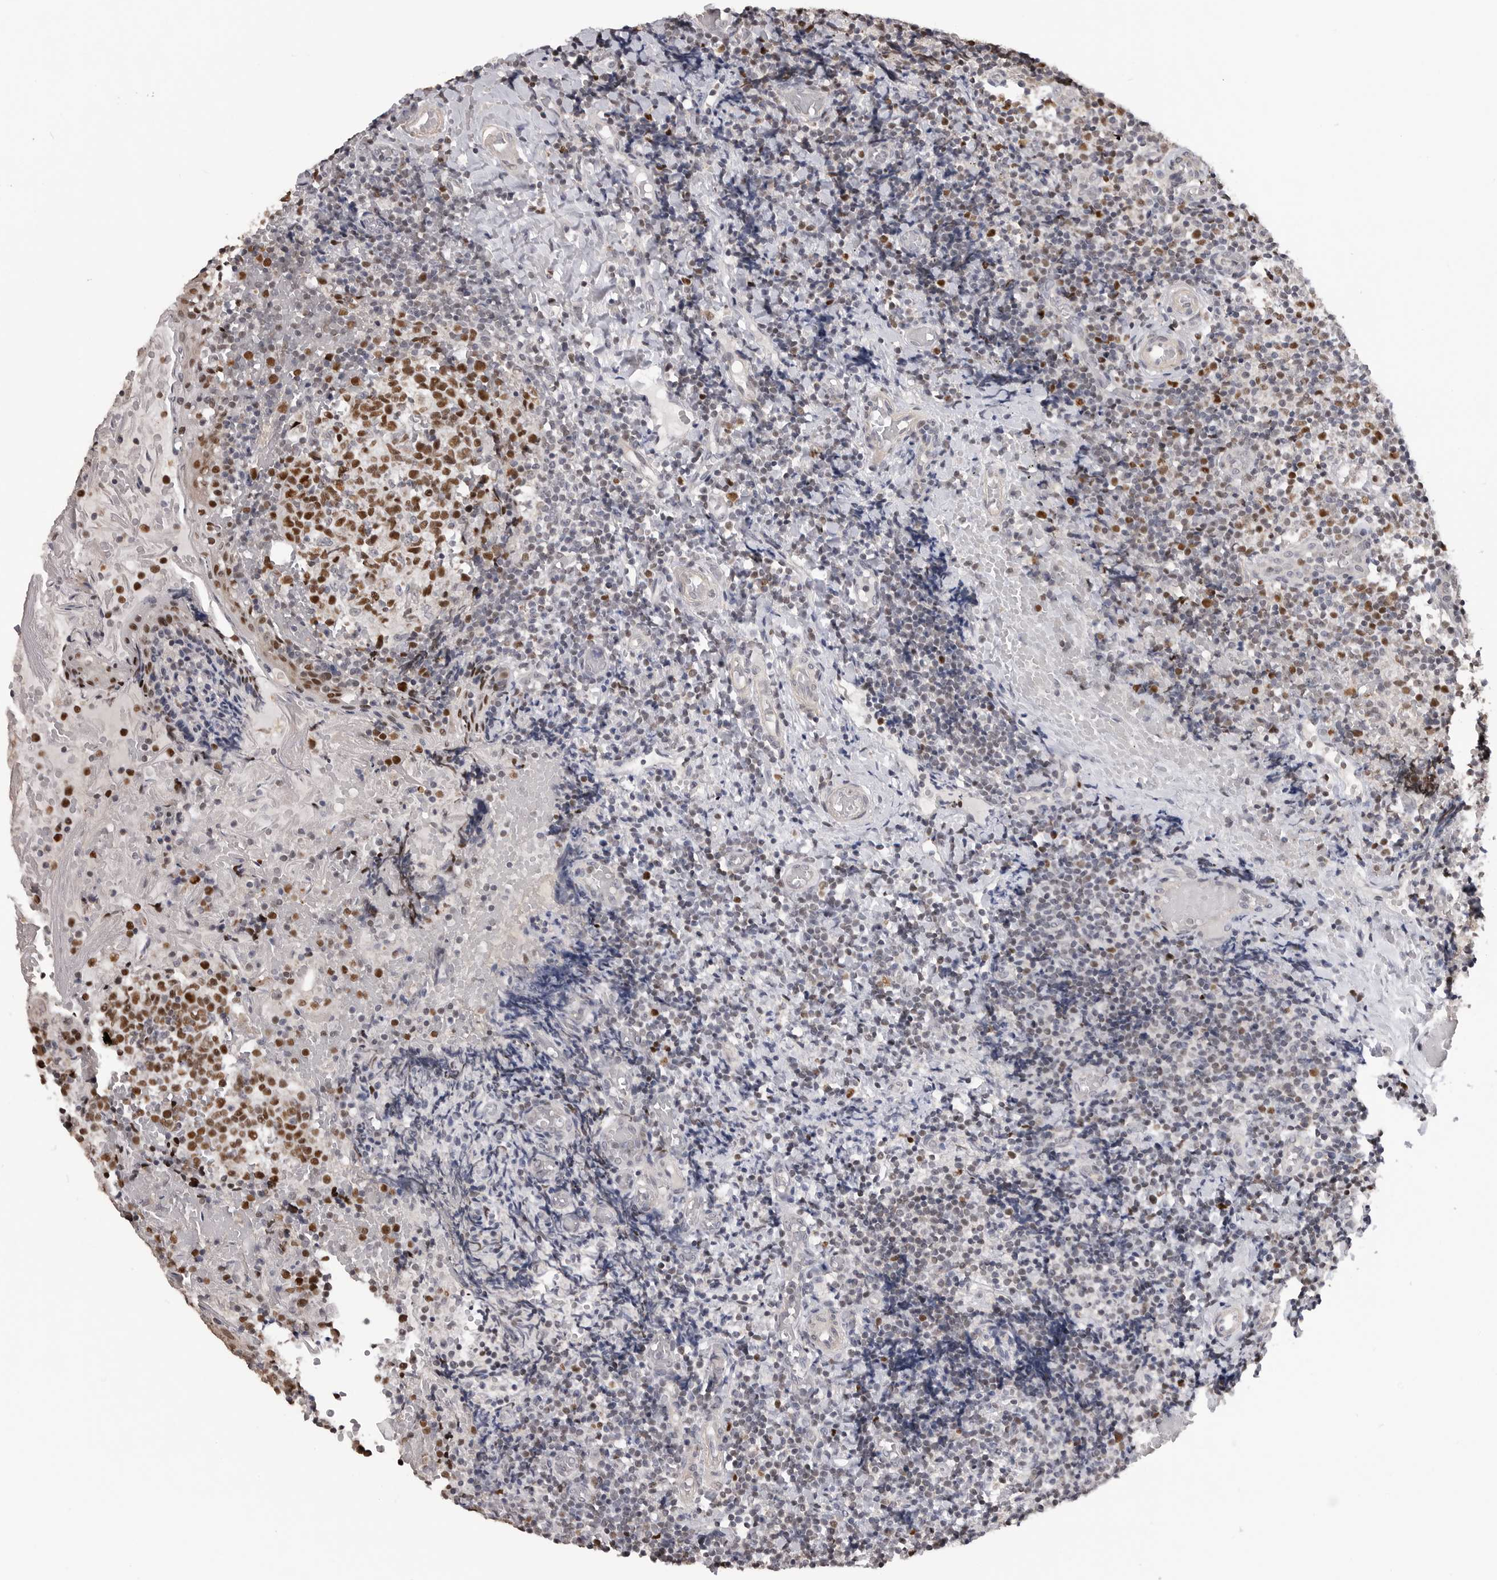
{"staining": {"intensity": "strong", "quantity": ">75%", "location": "nuclear"}, "tissue": "tonsil", "cell_type": "Germinal center cells", "image_type": "normal", "snomed": [{"axis": "morphology", "description": "Normal tissue, NOS"}, {"axis": "topography", "description": "Tonsil"}], "caption": "Protein expression analysis of unremarkable human tonsil reveals strong nuclear positivity in about >75% of germinal center cells.", "gene": "SMARCC1", "patient": {"sex": "female", "age": 19}}